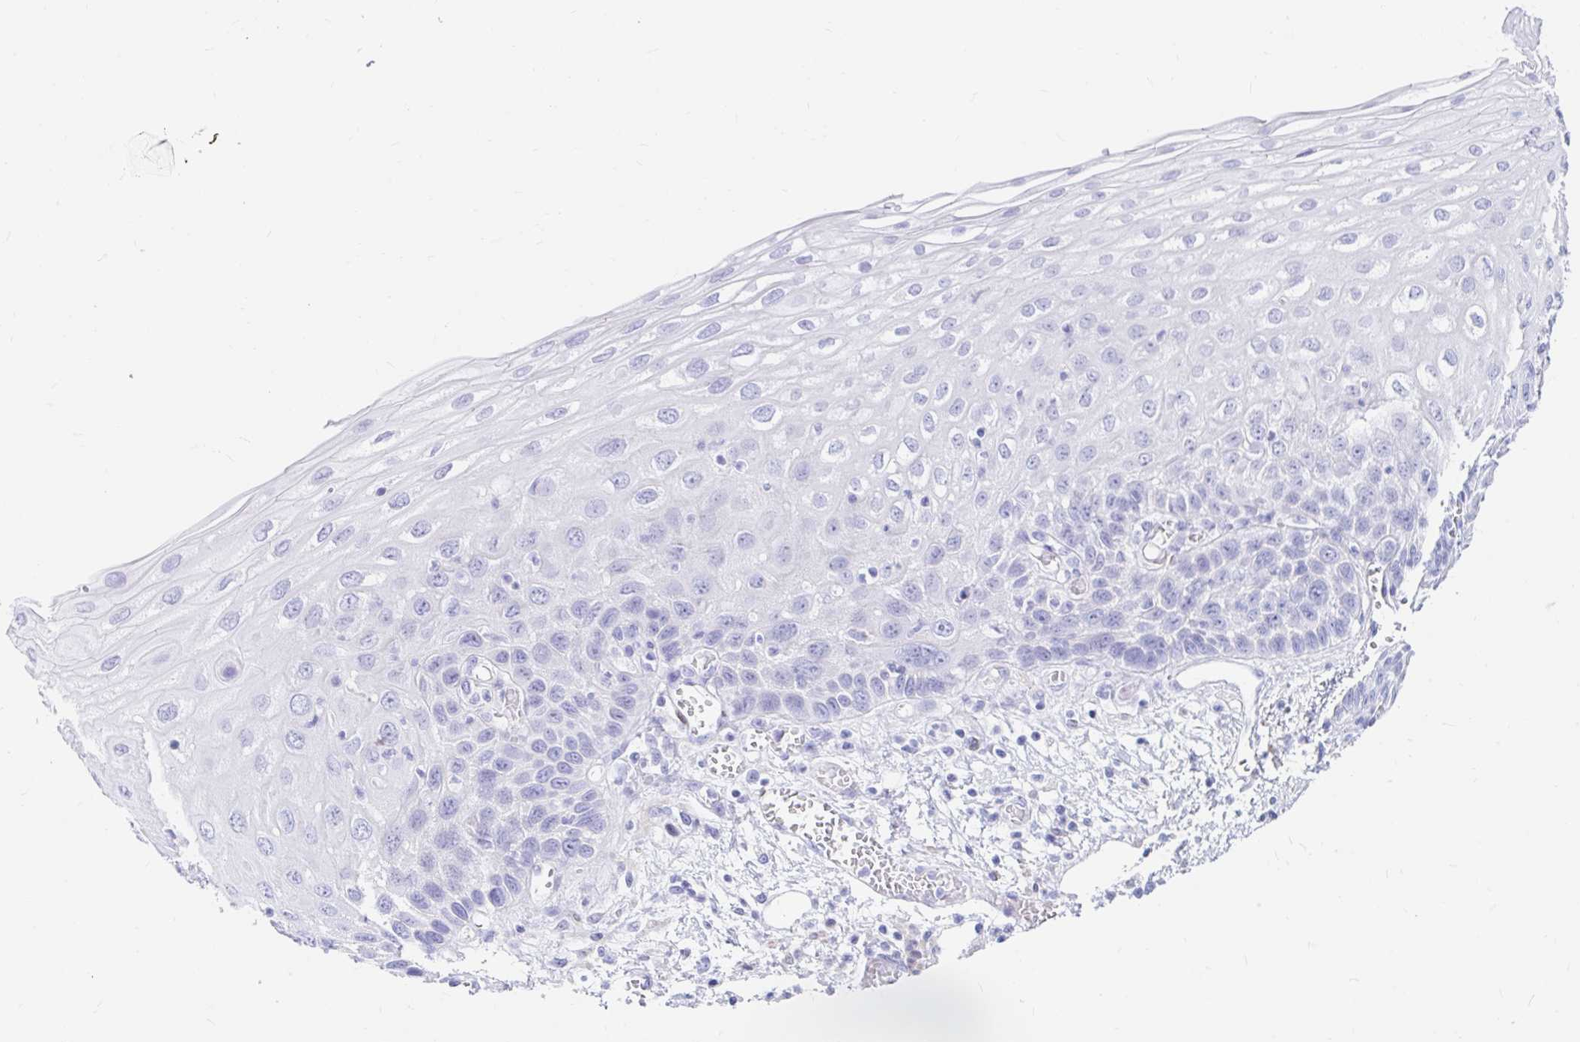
{"staining": {"intensity": "negative", "quantity": "none", "location": "none"}, "tissue": "esophagus", "cell_type": "Squamous epithelial cells", "image_type": "normal", "snomed": [{"axis": "morphology", "description": "Normal tissue, NOS"}, {"axis": "morphology", "description": "Adenocarcinoma, NOS"}, {"axis": "topography", "description": "Esophagus"}], "caption": "Immunohistochemical staining of benign esophagus exhibits no significant expression in squamous epithelial cells. Brightfield microscopy of immunohistochemistry (IHC) stained with DAB (3,3'-diaminobenzidine) (brown) and hematoxylin (blue), captured at high magnification.", "gene": "PPP1R1B", "patient": {"sex": "male", "age": 81}}